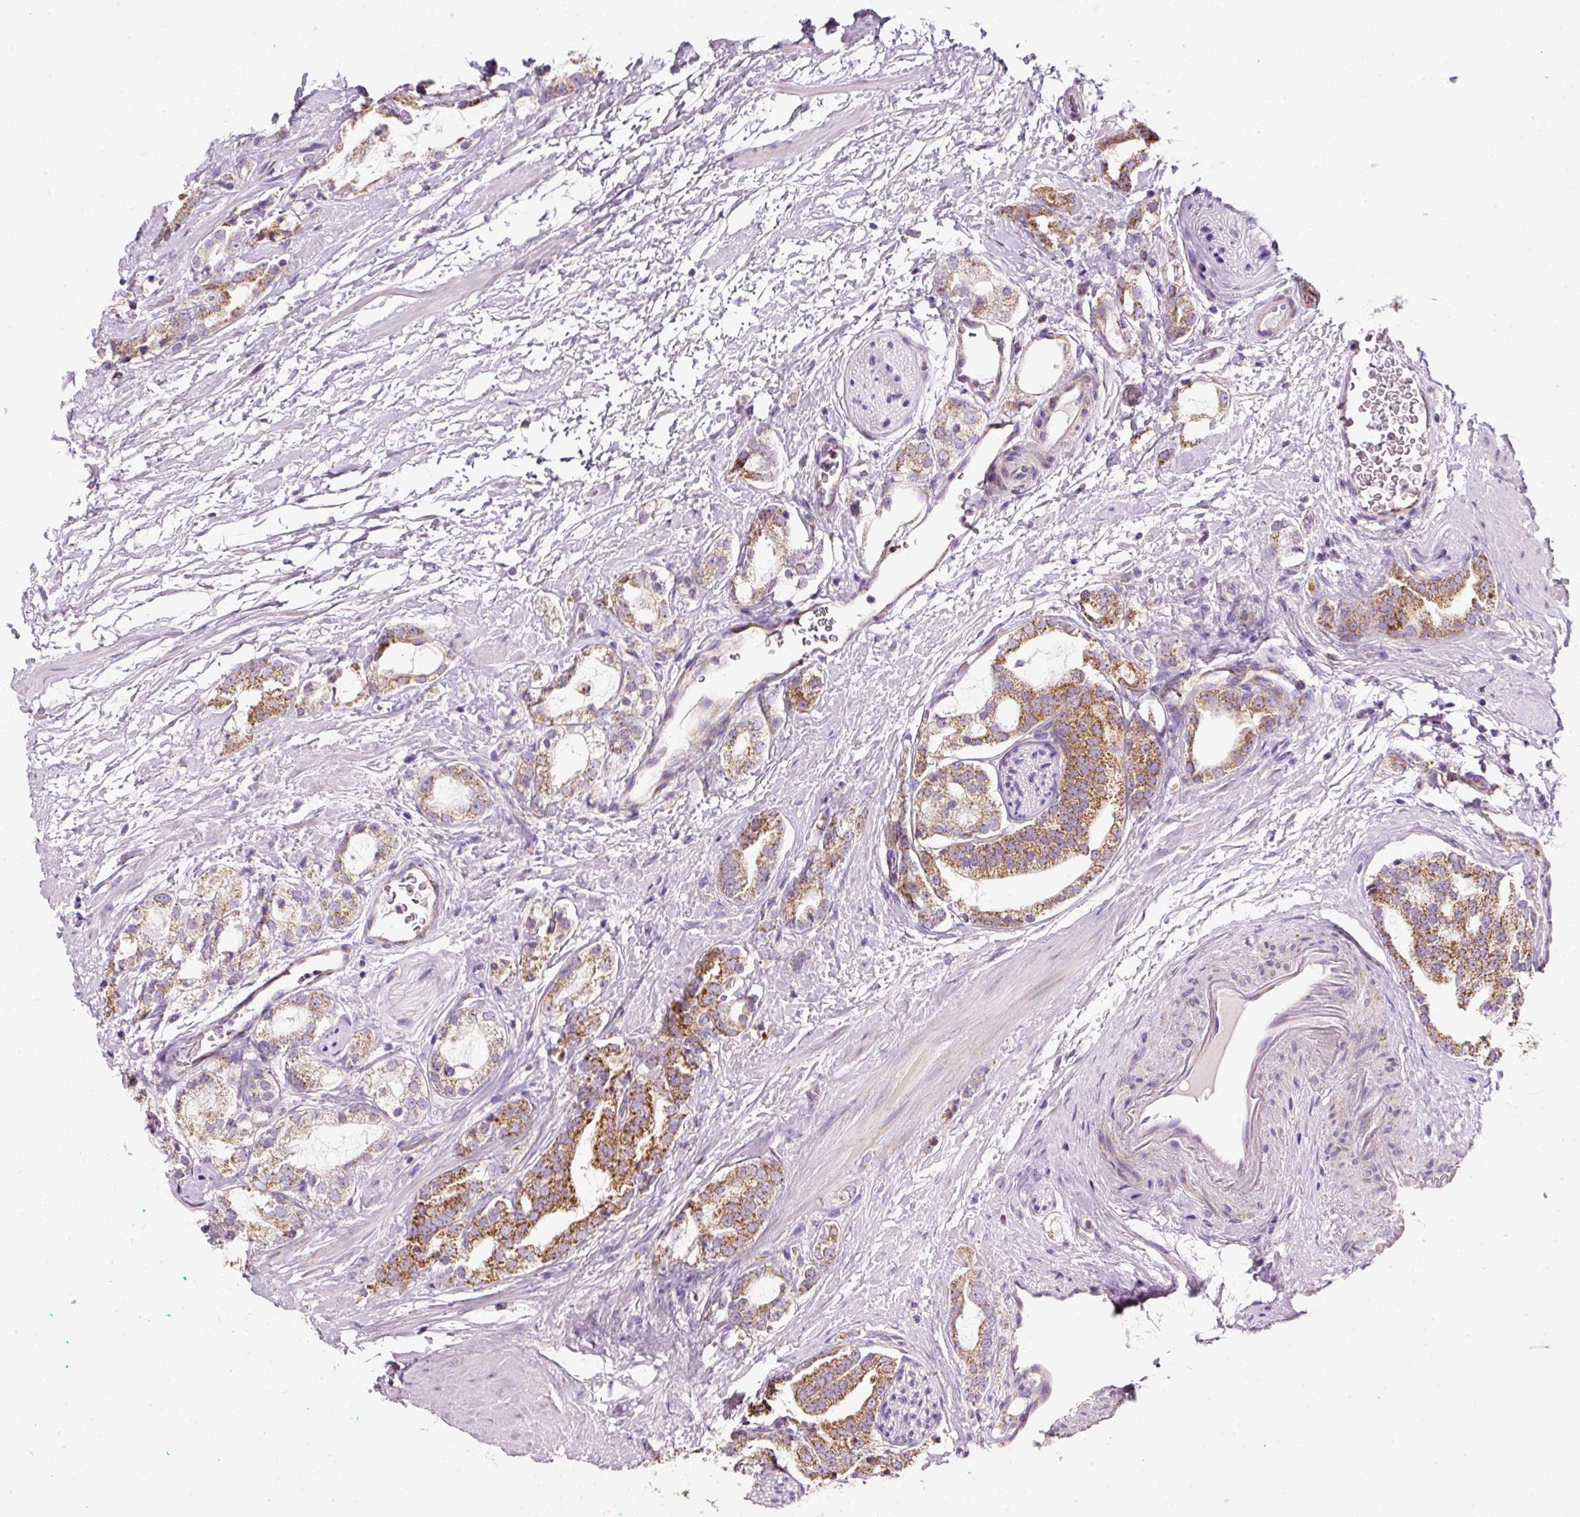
{"staining": {"intensity": "moderate", "quantity": ">75%", "location": "cytoplasmic/membranous"}, "tissue": "prostate cancer", "cell_type": "Tumor cells", "image_type": "cancer", "snomed": [{"axis": "morphology", "description": "Adenocarcinoma, High grade"}, {"axis": "topography", "description": "Prostate"}], "caption": "DAB (3,3'-diaminobenzidine) immunohistochemical staining of prostate cancer (adenocarcinoma (high-grade)) shows moderate cytoplasmic/membranous protein expression in approximately >75% of tumor cells. Using DAB (3,3'-diaminobenzidine) (brown) and hematoxylin (blue) stains, captured at high magnification using brightfield microscopy.", "gene": "NDUFA1", "patient": {"sex": "male", "age": 64}}